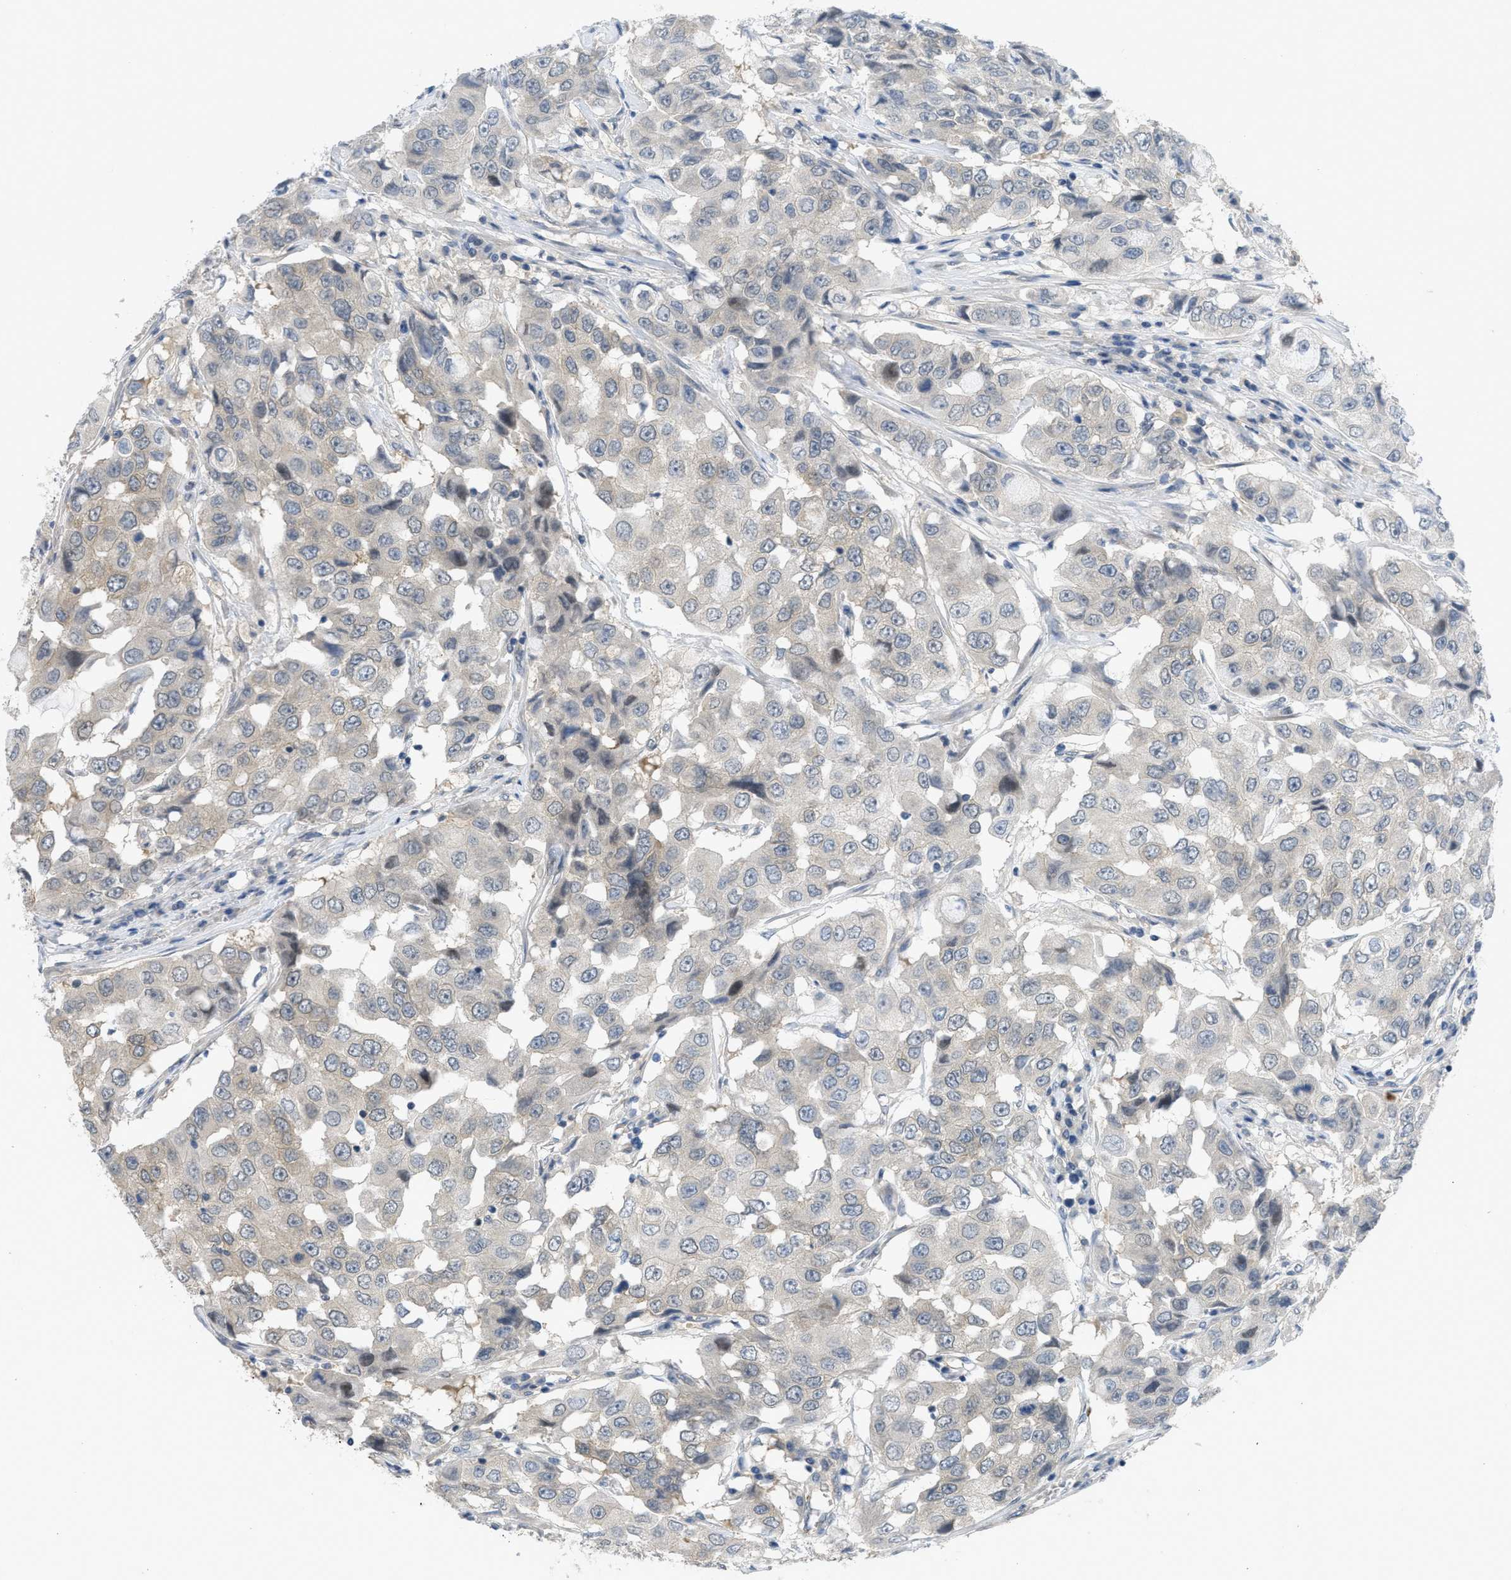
{"staining": {"intensity": "negative", "quantity": "none", "location": "none"}, "tissue": "breast cancer", "cell_type": "Tumor cells", "image_type": "cancer", "snomed": [{"axis": "morphology", "description": "Duct carcinoma"}, {"axis": "topography", "description": "Breast"}], "caption": "Immunohistochemical staining of breast infiltrating ductal carcinoma exhibits no significant expression in tumor cells.", "gene": "TNFAIP1", "patient": {"sex": "female", "age": 27}}